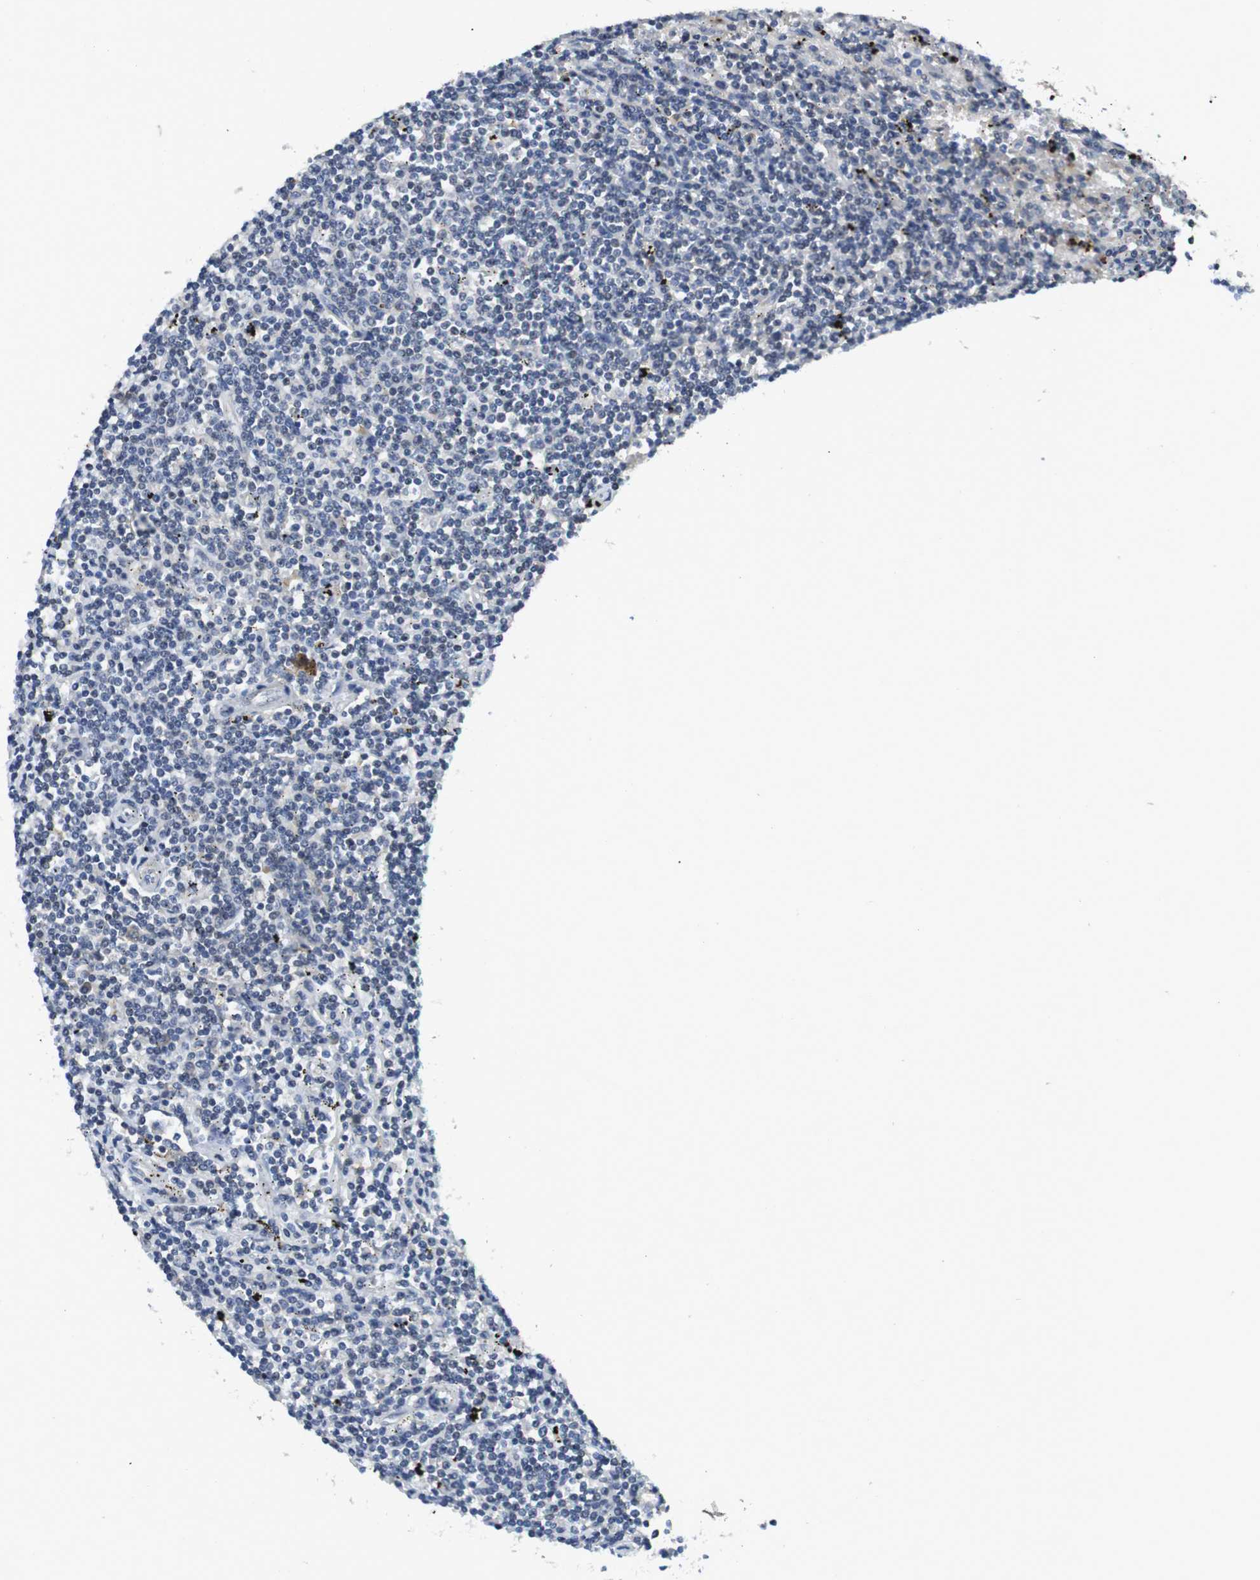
{"staining": {"intensity": "negative", "quantity": "none", "location": "none"}, "tissue": "lymphoma", "cell_type": "Tumor cells", "image_type": "cancer", "snomed": [{"axis": "morphology", "description": "Malignant lymphoma, non-Hodgkin's type, Low grade"}, {"axis": "topography", "description": "Spleen"}], "caption": "A histopathology image of malignant lymphoma, non-Hodgkin's type (low-grade) stained for a protein reveals no brown staining in tumor cells.", "gene": "FNTA", "patient": {"sex": "male", "age": 76}}